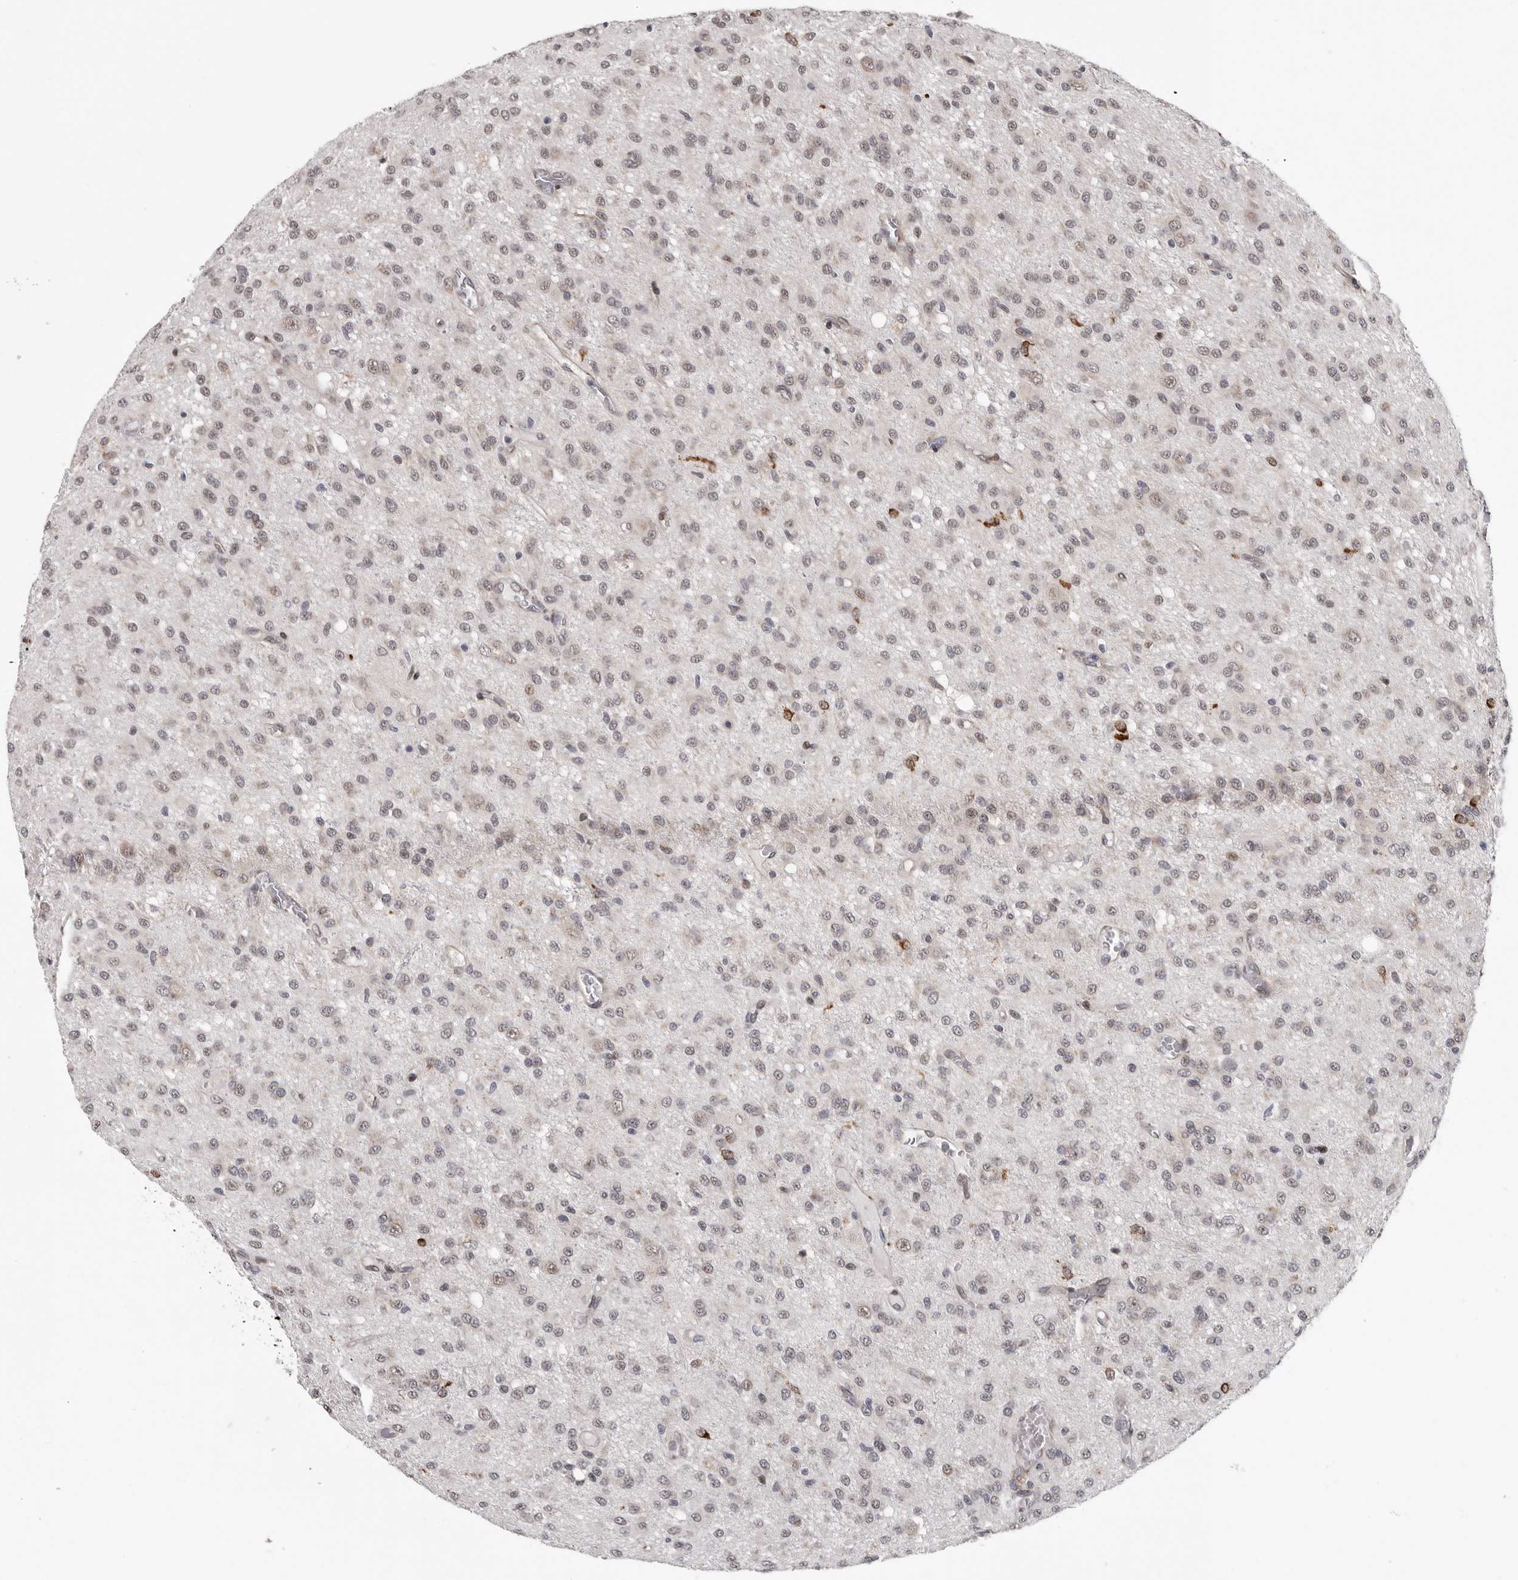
{"staining": {"intensity": "negative", "quantity": "none", "location": "none"}, "tissue": "glioma", "cell_type": "Tumor cells", "image_type": "cancer", "snomed": [{"axis": "morphology", "description": "Glioma, malignant, High grade"}, {"axis": "topography", "description": "Brain"}], "caption": "Tumor cells are negative for protein expression in human high-grade glioma (malignant). The staining is performed using DAB (3,3'-diaminobenzidine) brown chromogen with nuclei counter-stained in using hematoxylin.", "gene": "RALGPS2", "patient": {"sex": "female", "age": 59}}